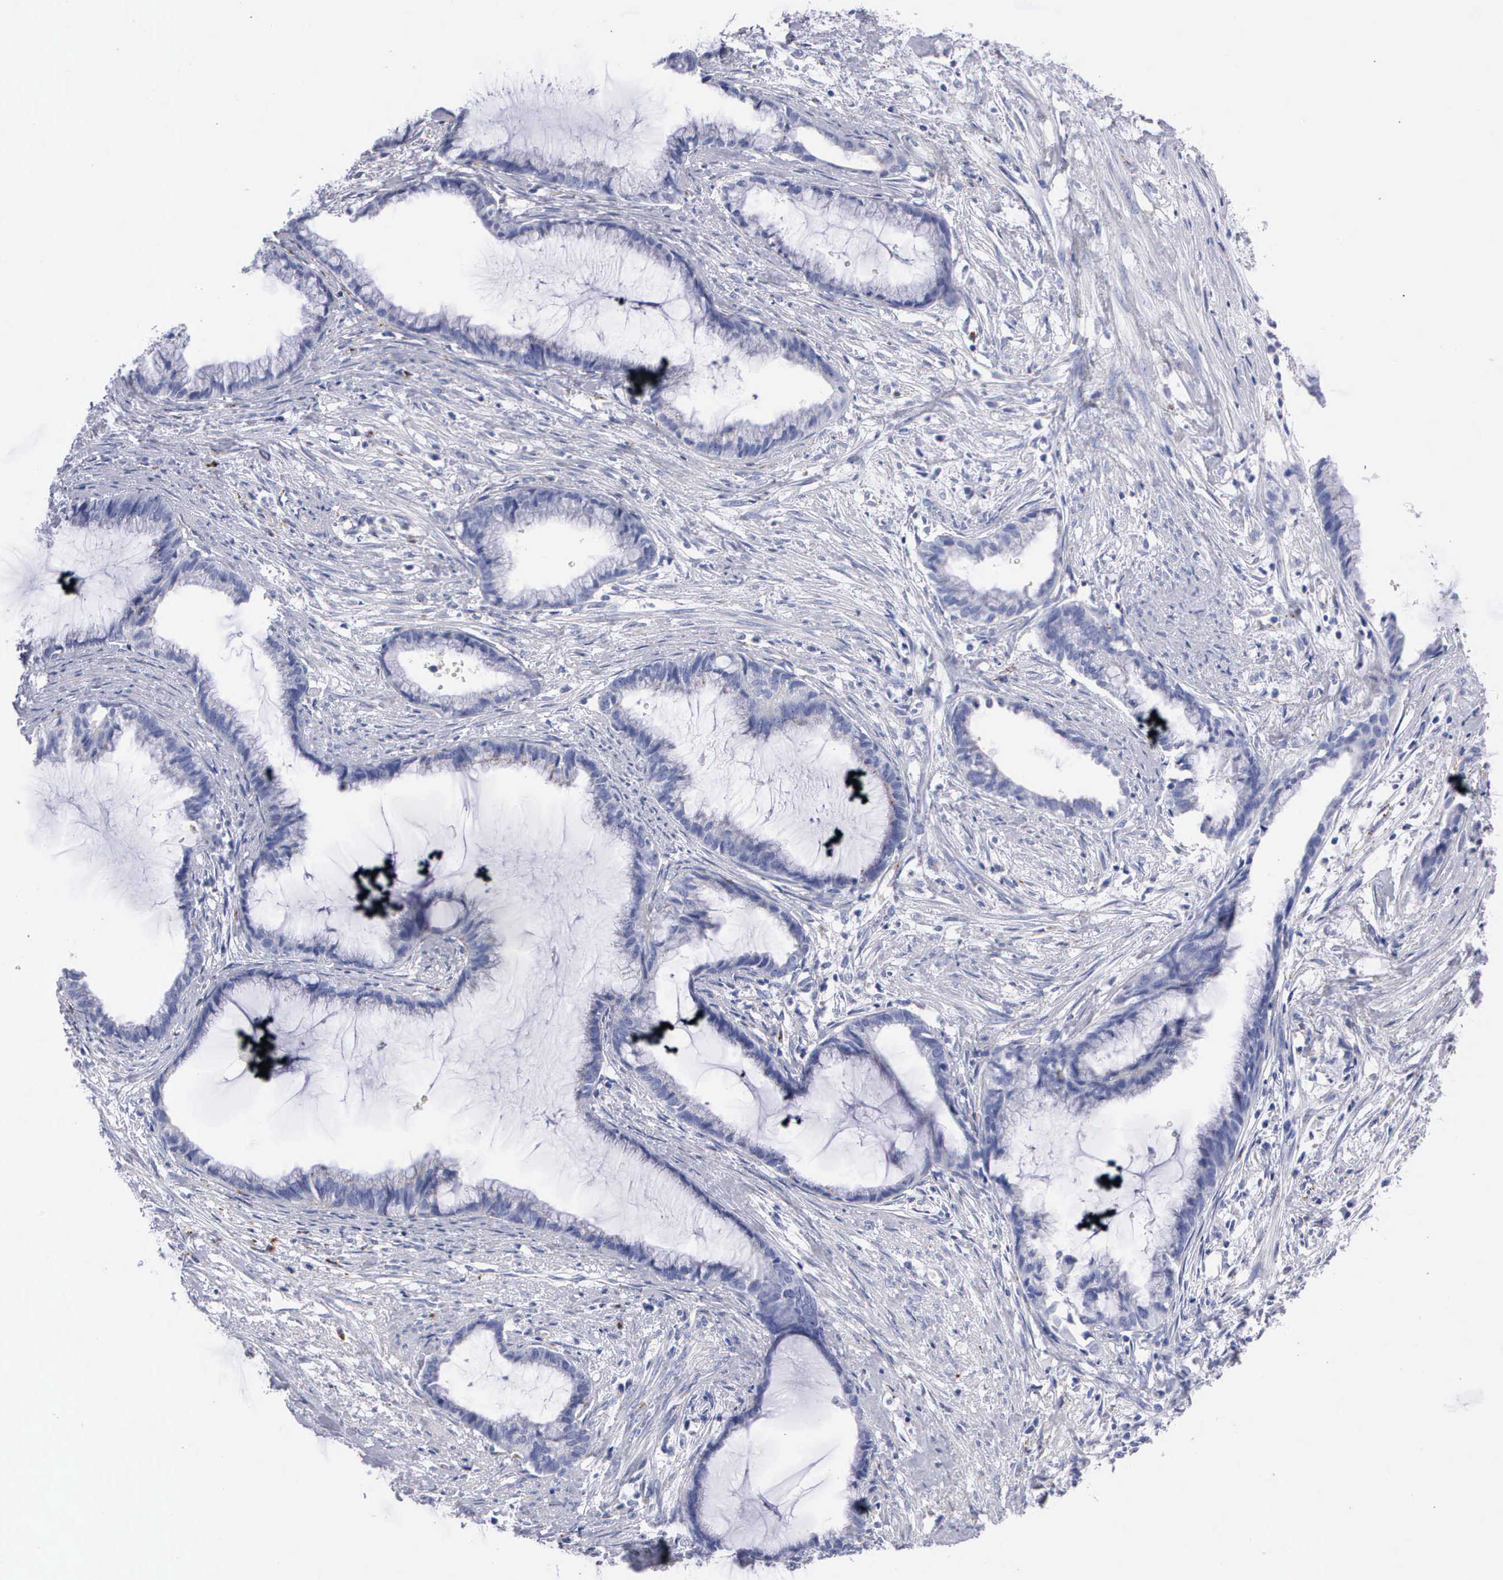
{"staining": {"intensity": "negative", "quantity": "none", "location": "none"}, "tissue": "endometrial cancer", "cell_type": "Tumor cells", "image_type": "cancer", "snomed": [{"axis": "morphology", "description": "Adenocarcinoma, NOS"}, {"axis": "topography", "description": "Endometrium"}], "caption": "Endometrial adenocarcinoma was stained to show a protein in brown. There is no significant staining in tumor cells. (Stains: DAB immunohistochemistry (IHC) with hematoxylin counter stain, Microscopy: brightfield microscopy at high magnification).", "gene": "CTSL", "patient": {"sex": "female", "age": 86}}